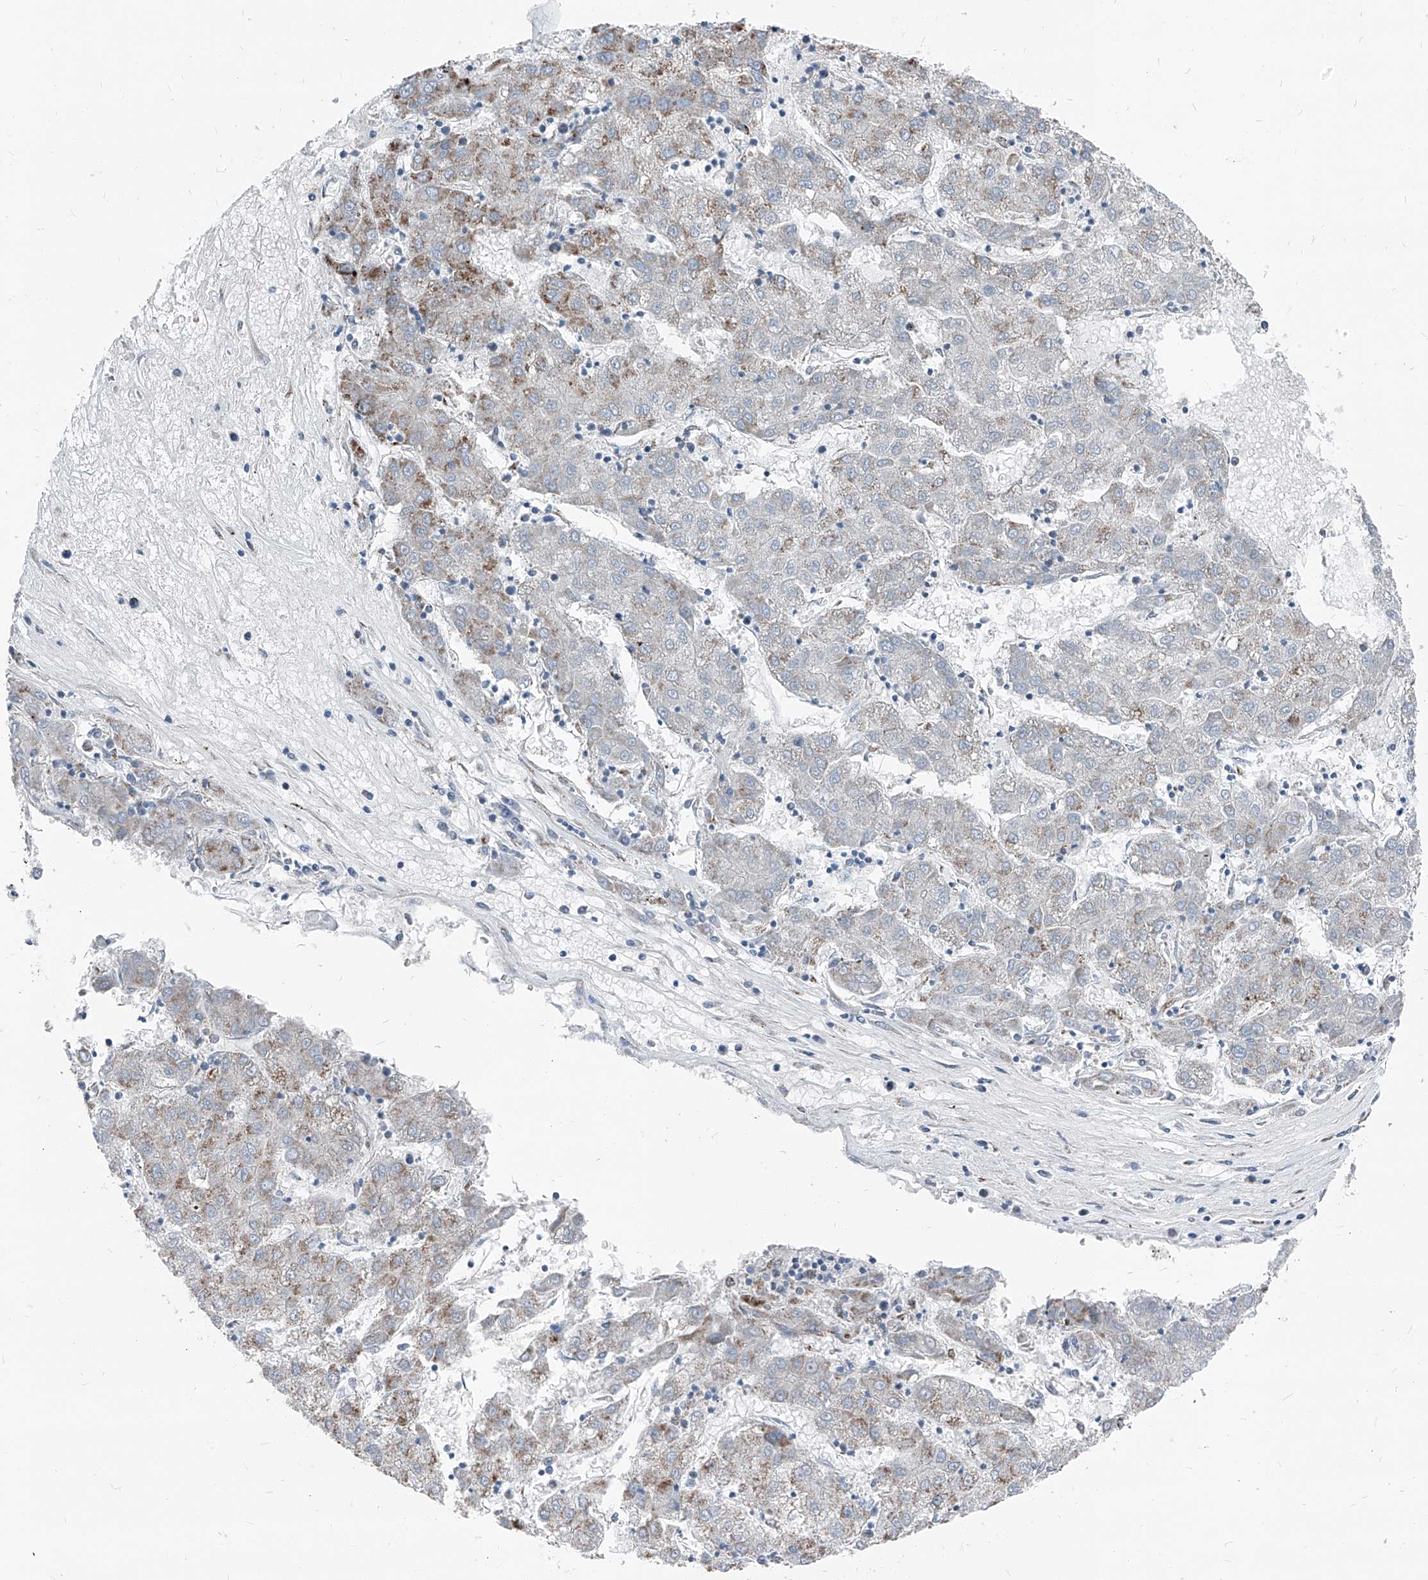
{"staining": {"intensity": "moderate", "quantity": "<25%", "location": "cytoplasmic/membranous"}, "tissue": "liver cancer", "cell_type": "Tumor cells", "image_type": "cancer", "snomed": [{"axis": "morphology", "description": "Carcinoma, Hepatocellular, NOS"}, {"axis": "topography", "description": "Liver"}], "caption": "Immunohistochemical staining of liver hepatocellular carcinoma exhibits moderate cytoplasmic/membranous protein expression in approximately <25% of tumor cells.", "gene": "AGPS", "patient": {"sex": "male", "age": 72}}